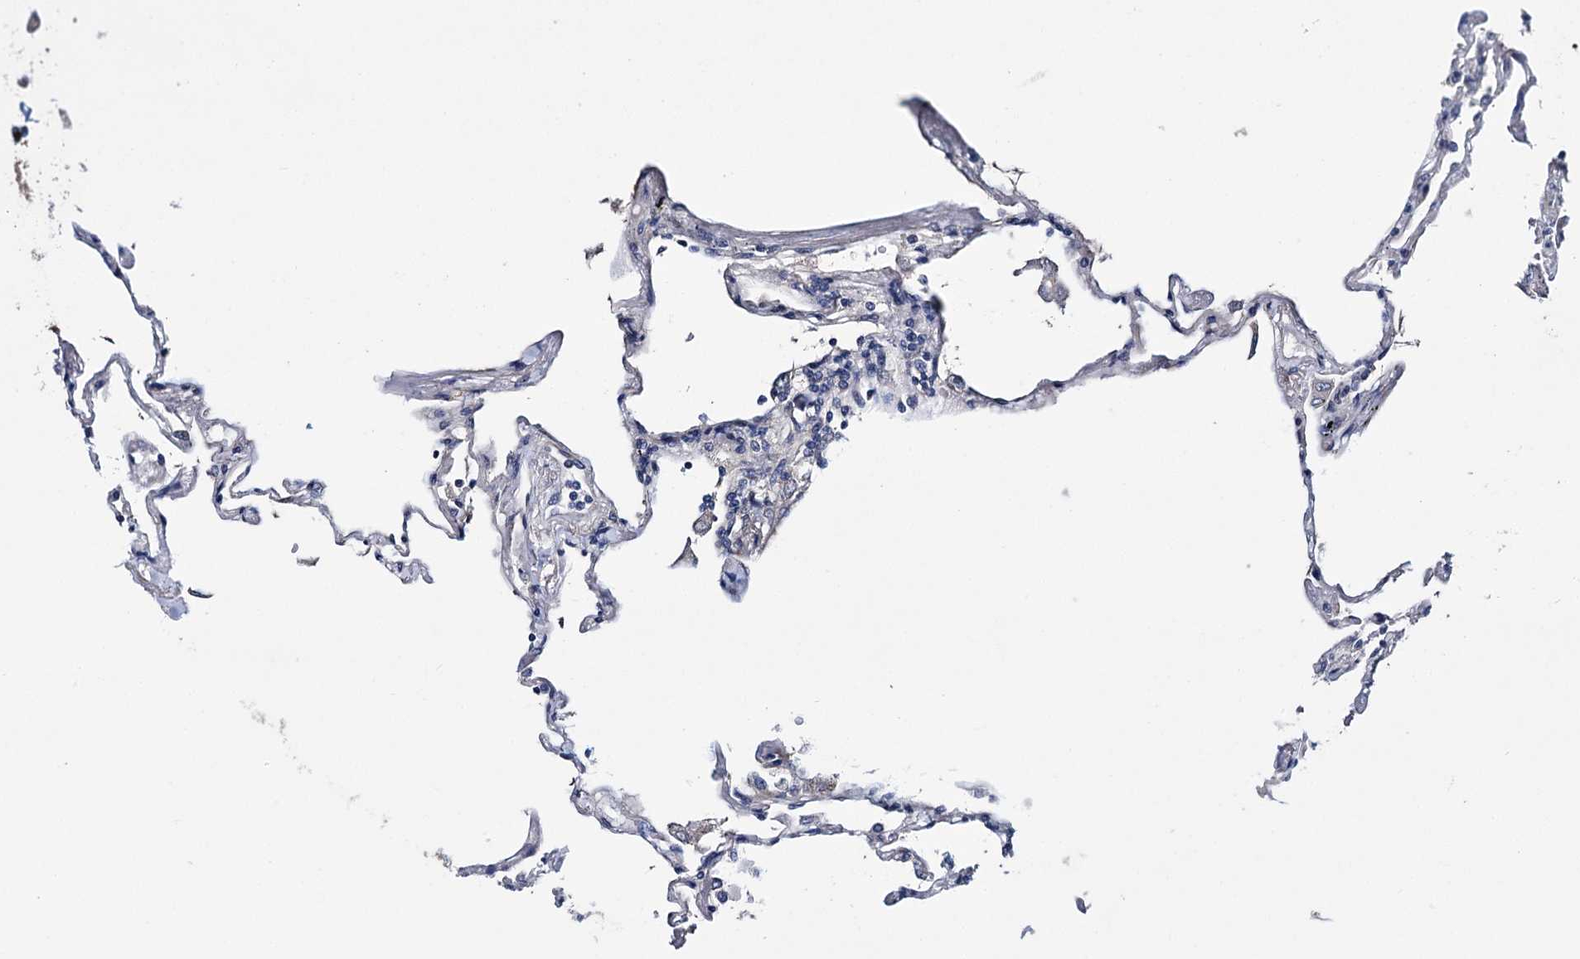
{"staining": {"intensity": "negative", "quantity": "none", "location": "none"}, "tissue": "lung", "cell_type": "Alveolar cells", "image_type": "normal", "snomed": [{"axis": "morphology", "description": "Normal tissue, NOS"}, {"axis": "topography", "description": "Lung"}], "caption": "Image shows no protein positivity in alveolar cells of normal lung. (Stains: DAB immunohistochemistry (IHC) with hematoxylin counter stain, Microscopy: brightfield microscopy at high magnification).", "gene": "EYA4", "patient": {"sex": "female", "age": 67}}